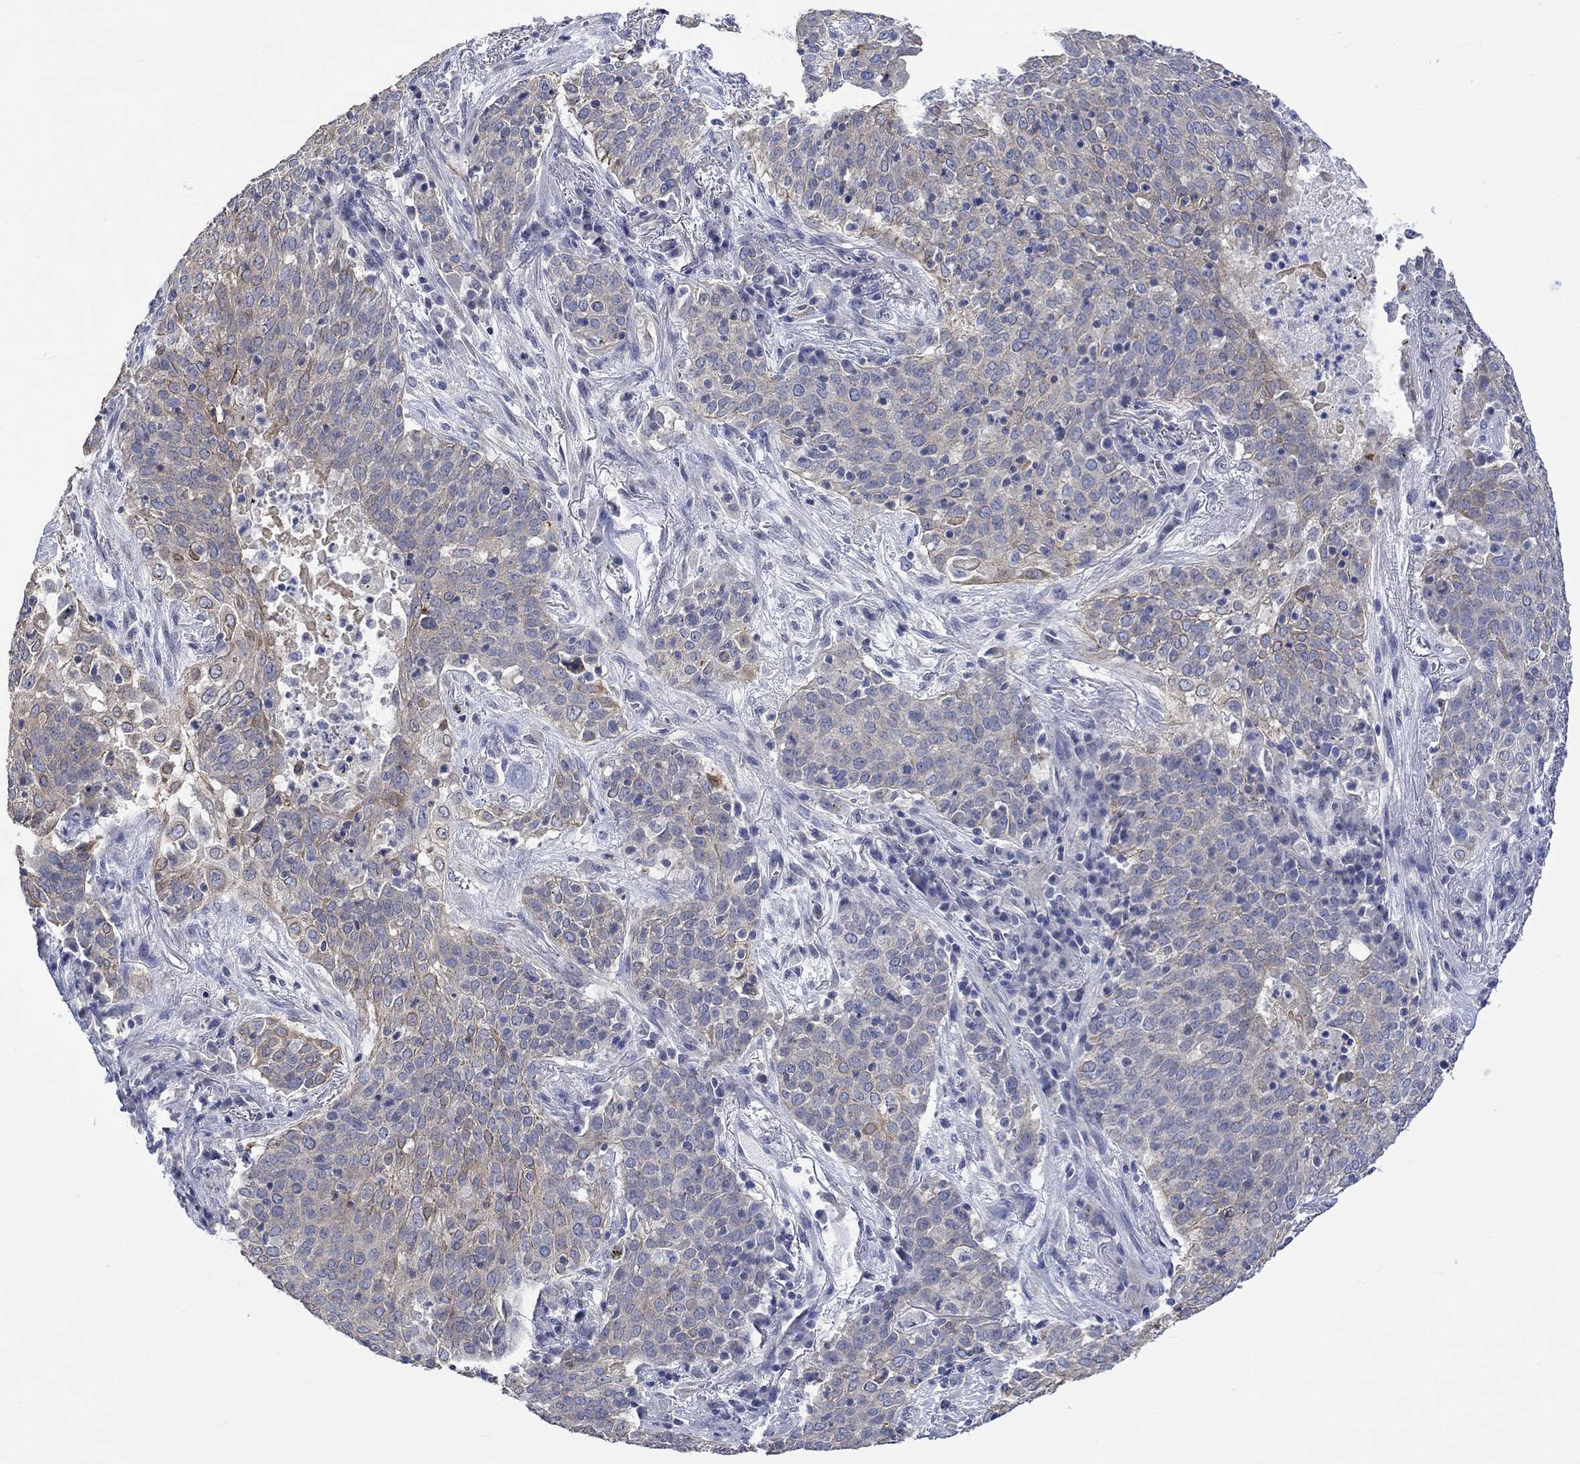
{"staining": {"intensity": "weak", "quantity": "25%-75%", "location": "cytoplasmic/membranous"}, "tissue": "lung cancer", "cell_type": "Tumor cells", "image_type": "cancer", "snomed": [{"axis": "morphology", "description": "Squamous cell carcinoma, NOS"}, {"axis": "topography", "description": "Lung"}], "caption": "The micrograph displays immunohistochemical staining of squamous cell carcinoma (lung). There is weak cytoplasmic/membranous expression is present in approximately 25%-75% of tumor cells.", "gene": "AGRP", "patient": {"sex": "male", "age": 82}}